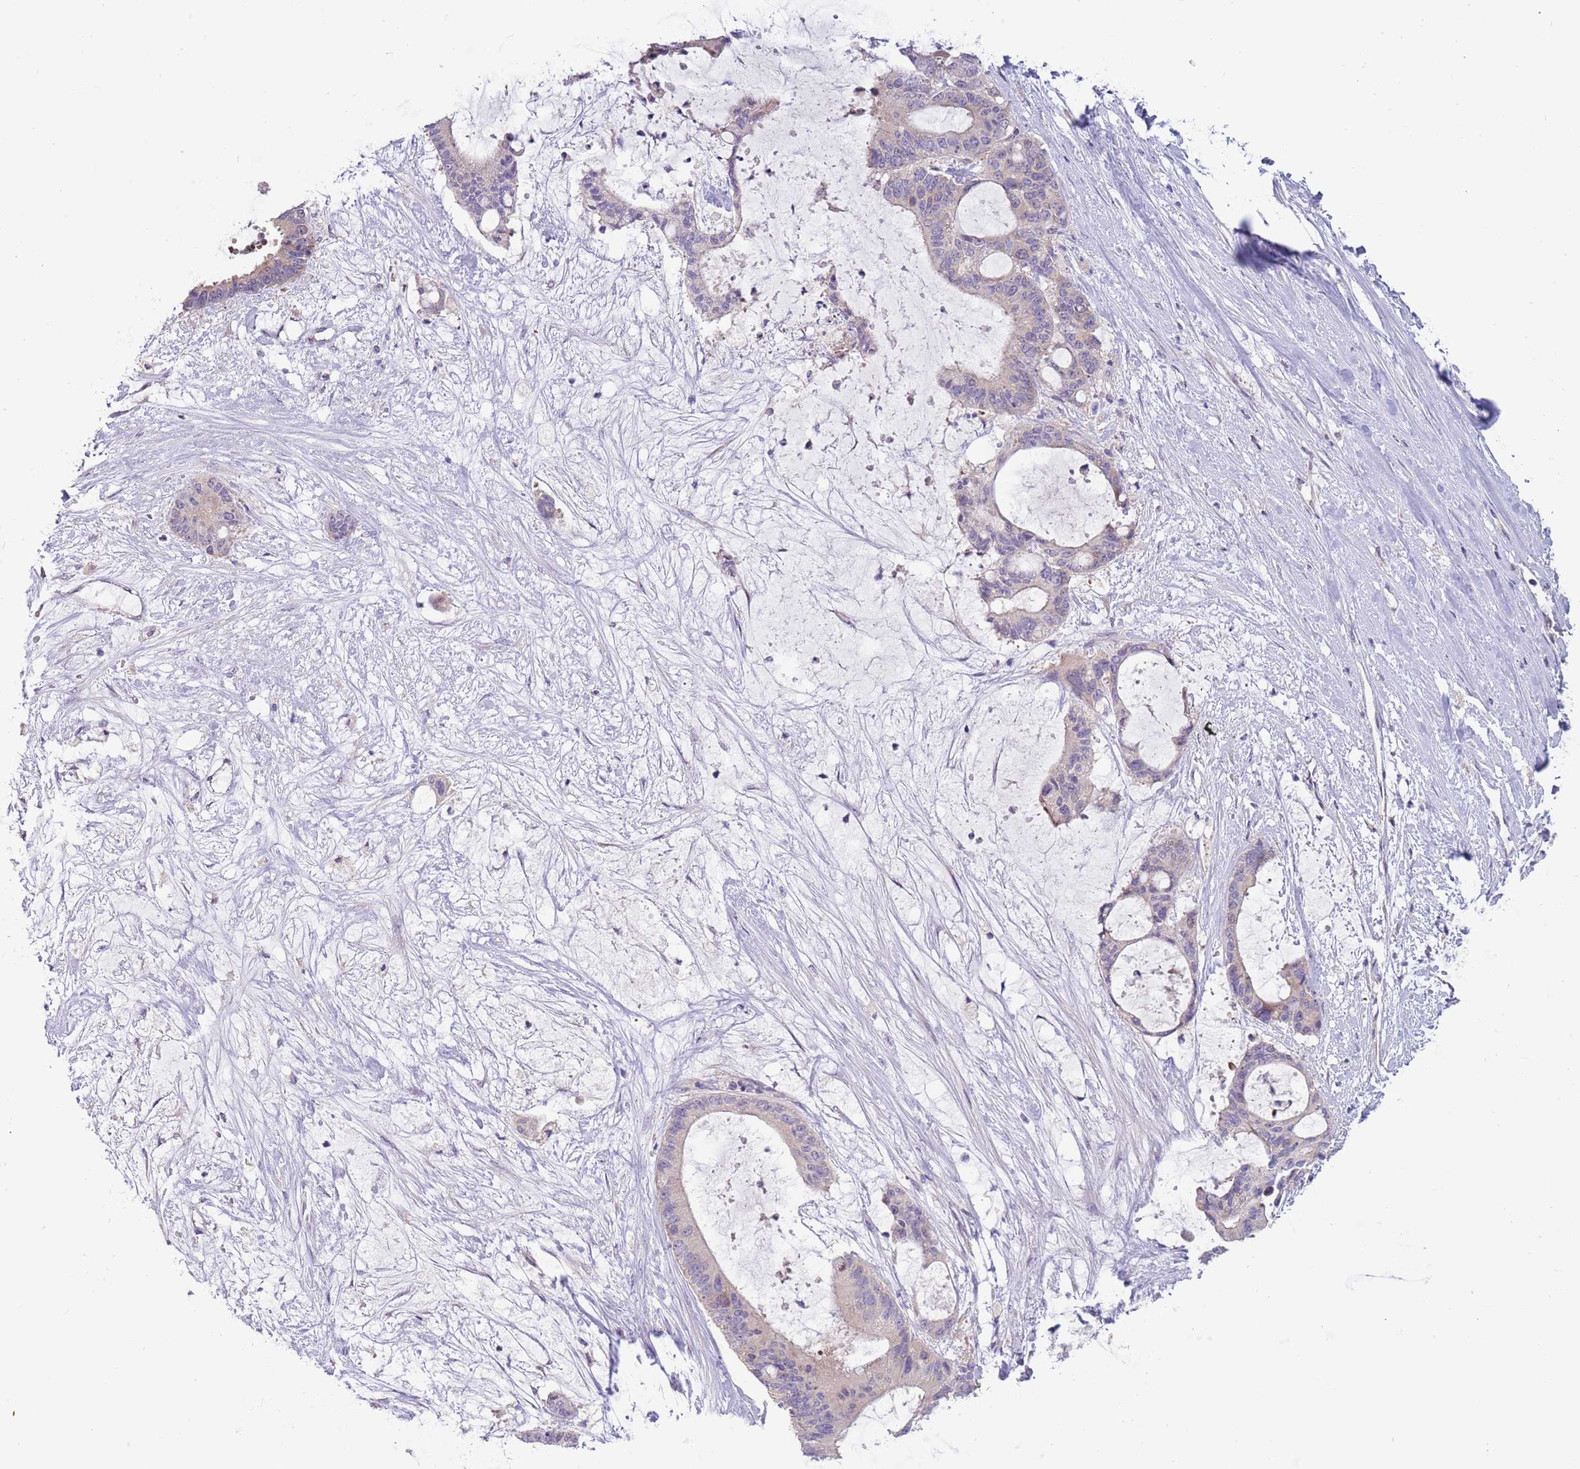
{"staining": {"intensity": "negative", "quantity": "none", "location": "none"}, "tissue": "liver cancer", "cell_type": "Tumor cells", "image_type": "cancer", "snomed": [{"axis": "morphology", "description": "Normal tissue, NOS"}, {"axis": "morphology", "description": "Cholangiocarcinoma"}, {"axis": "topography", "description": "Liver"}, {"axis": "topography", "description": "Peripheral nerve tissue"}], "caption": "Tumor cells show no significant expression in liver cancer (cholangiocarcinoma).", "gene": "CABYR", "patient": {"sex": "female", "age": 73}}